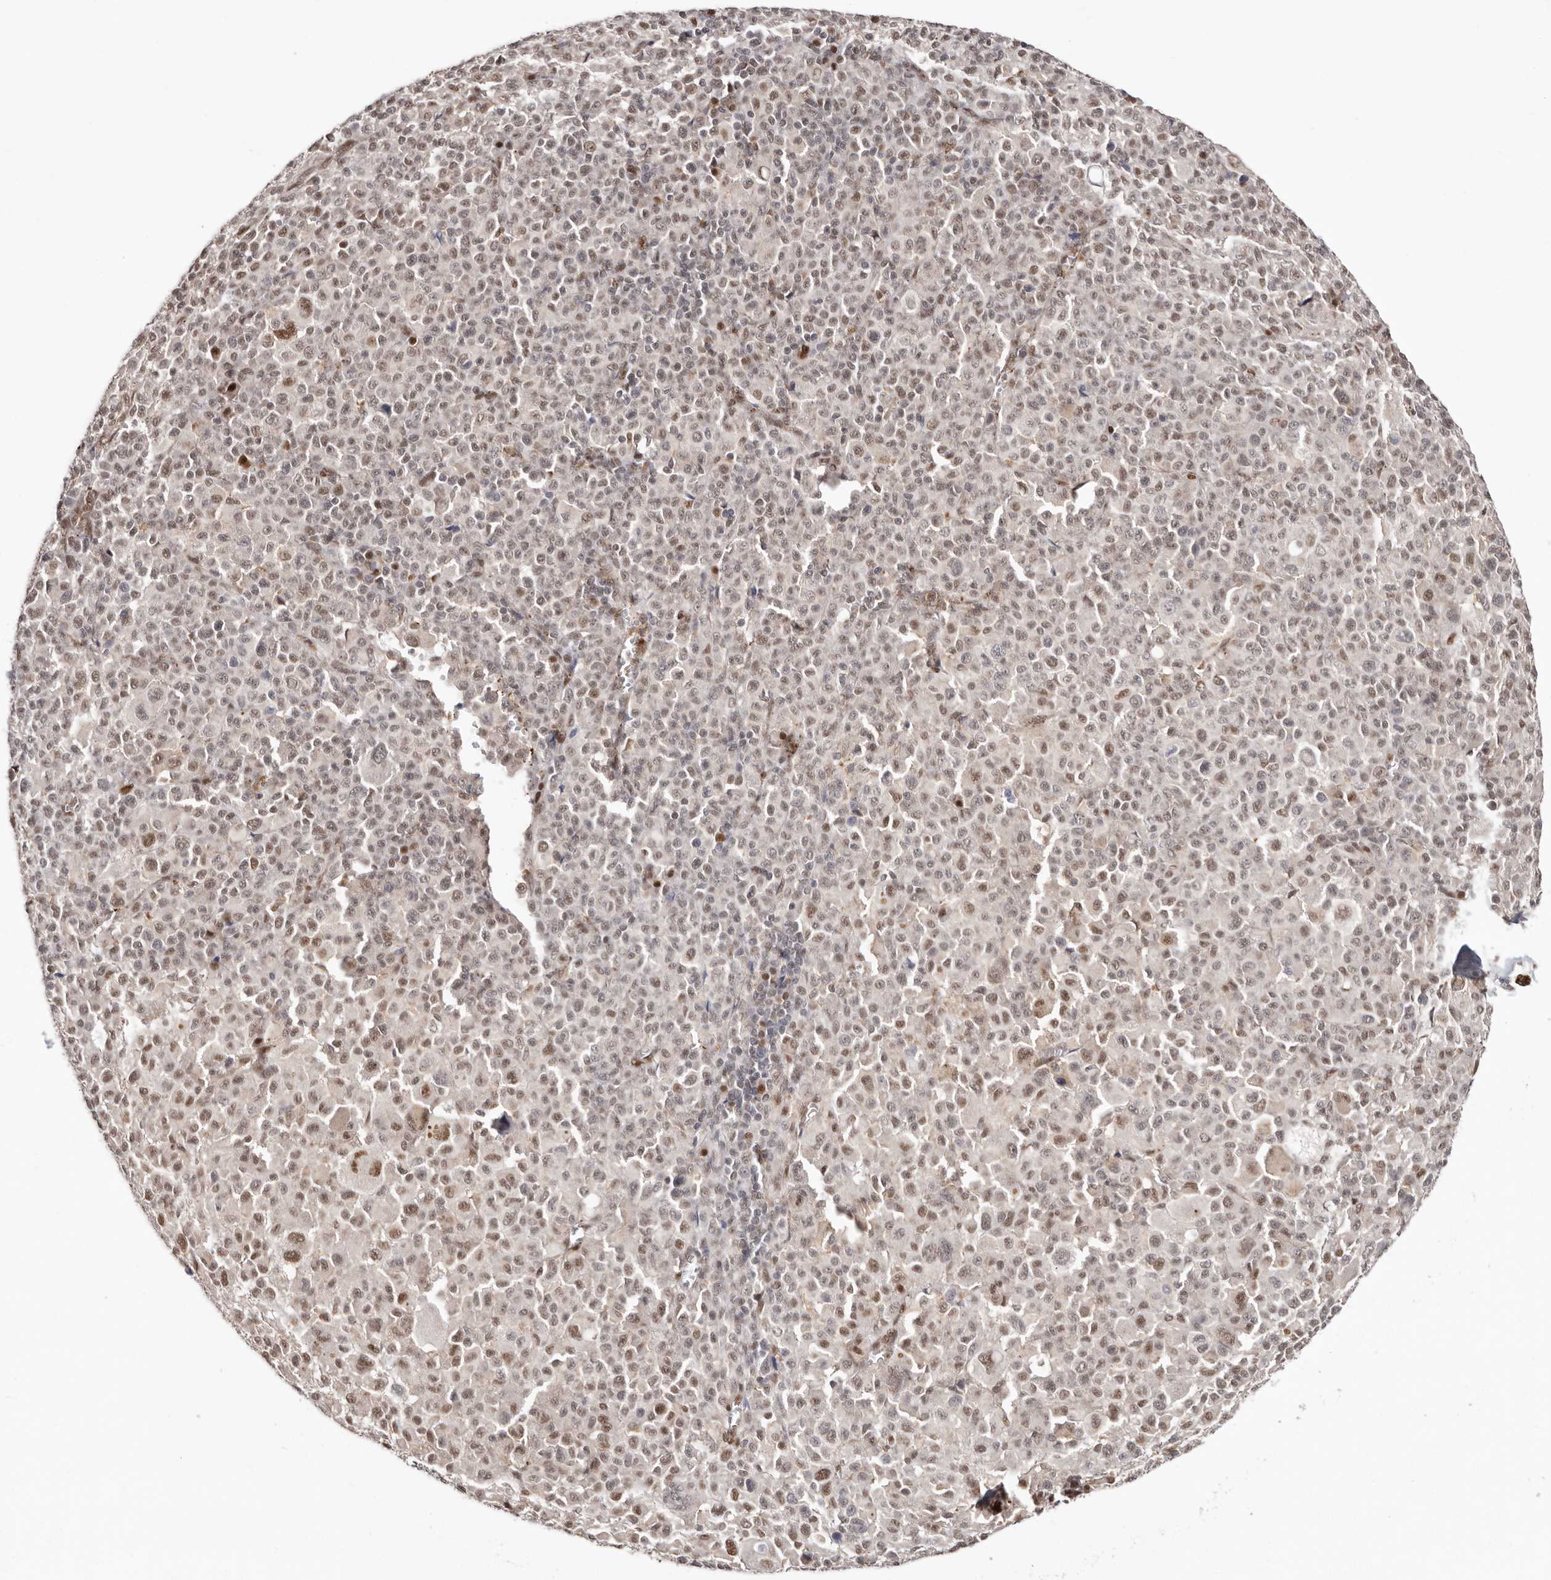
{"staining": {"intensity": "moderate", "quantity": ">75%", "location": "nuclear"}, "tissue": "melanoma", "cell_type": "Tumor cells", "image_type": "cancer", "snomed": [{"axis": "morphology", "description": "Malignant melanoma, Metastatic site"}, {"axis": "topography", "description": "Skin"}], "caption": "The photomicrograph displays a brown stain indicating the presence of a protein in the nuclear of tumor cells in malignant melanoma (metastatic site). (Brightfield microscopy of DAB IHC at high magnification).", "gene": "SMAD7", "patient": {"sex": "female", "age": 74}}